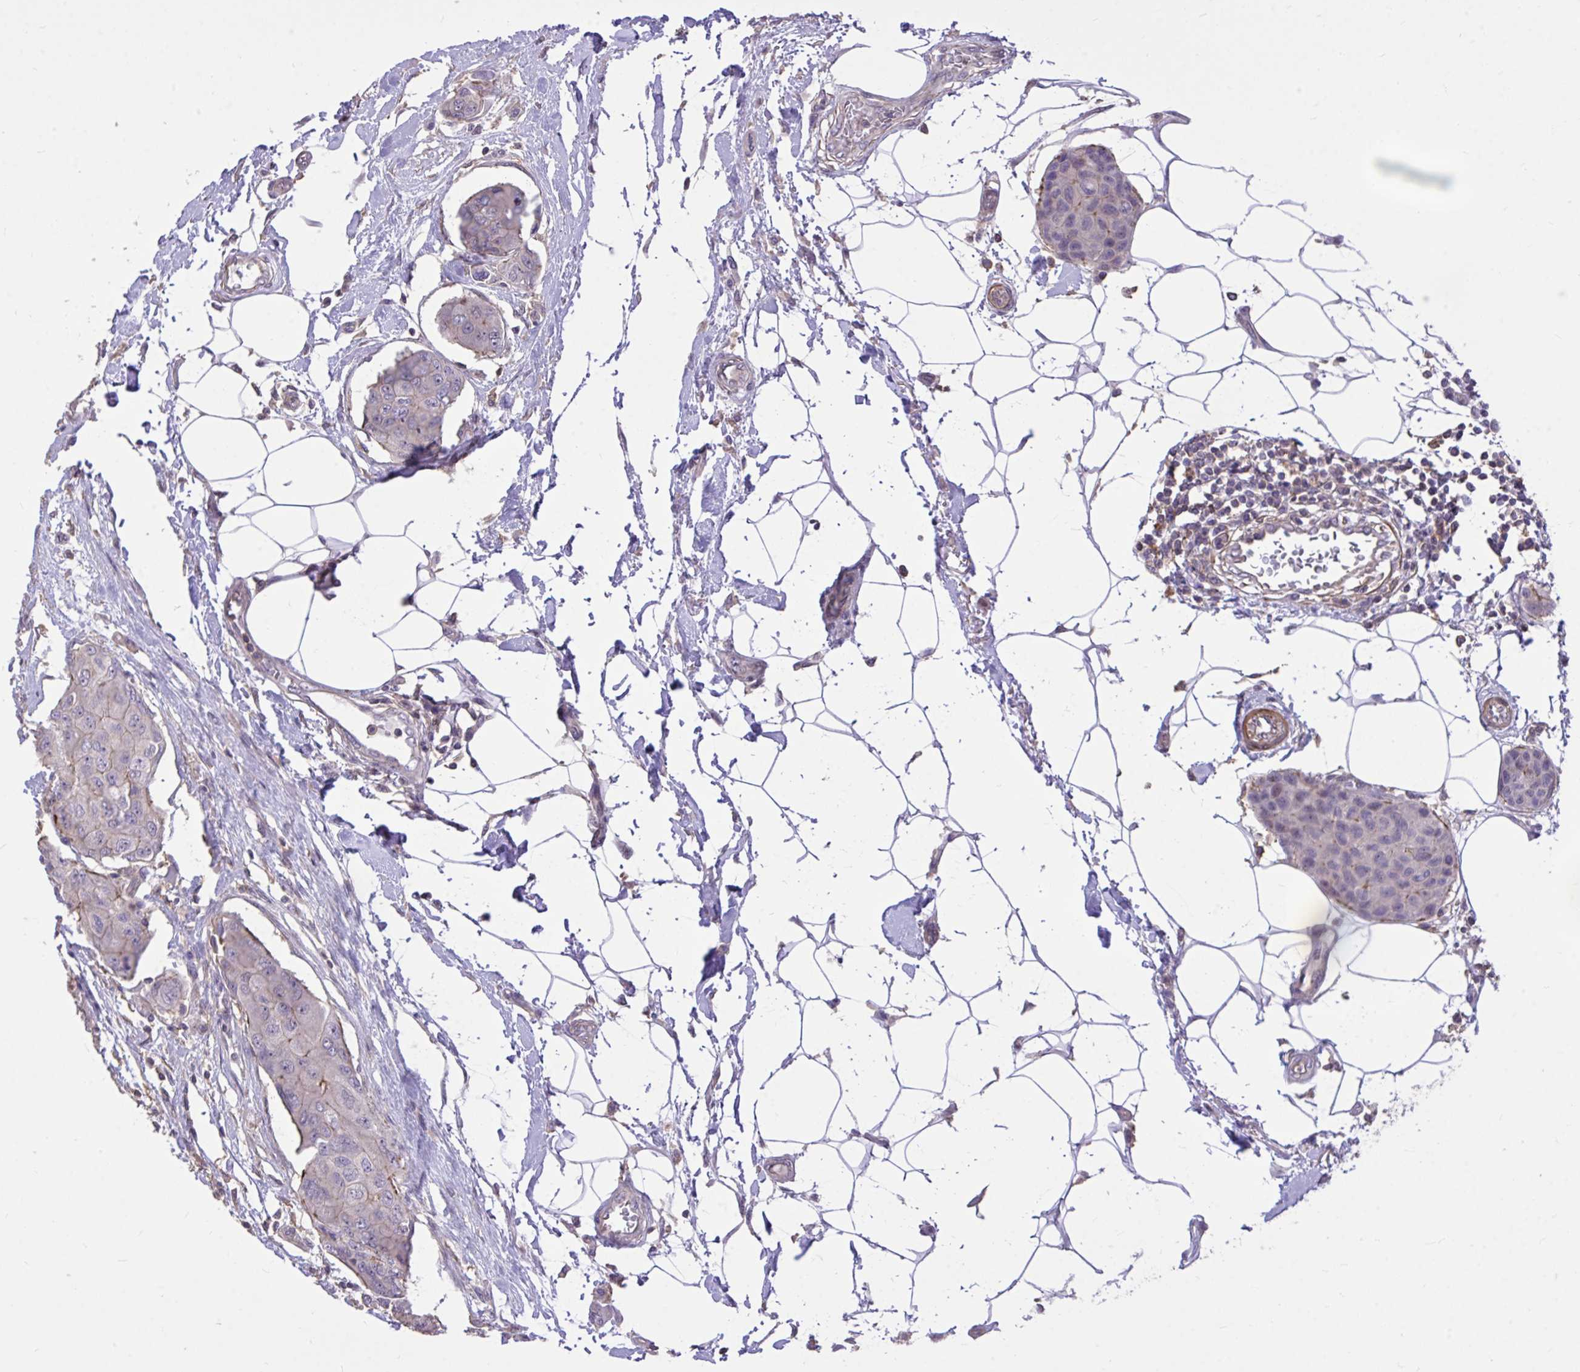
{"staining": {"intensity": "moderate", "quantity": "<25%", "location": "cytoplasmic/membranous"}, "tissue": "breast cancer", "cell_type": "Tumor cells", "image_type": "cancer", "snomed": [{"axis": "morphology", "description": "Duct carcinoma"}, {"axis": "topography", "description": "Breast"}, {"axis": "topography", "description": "Lymph node"}], "caption": "Immunohistochemistry photomicrograph of neoplastic tissue: breast infiltrating ductal carcinoma stained using IHC demonstrates low levels of moderate protein expression localized specifically in the cytoplasmic/membranous of tumor cells, appearing as a cytoplasmic/membranous brown color.", "gene": "IGFL2", "patient": {"sex": "female", "age": 80}}